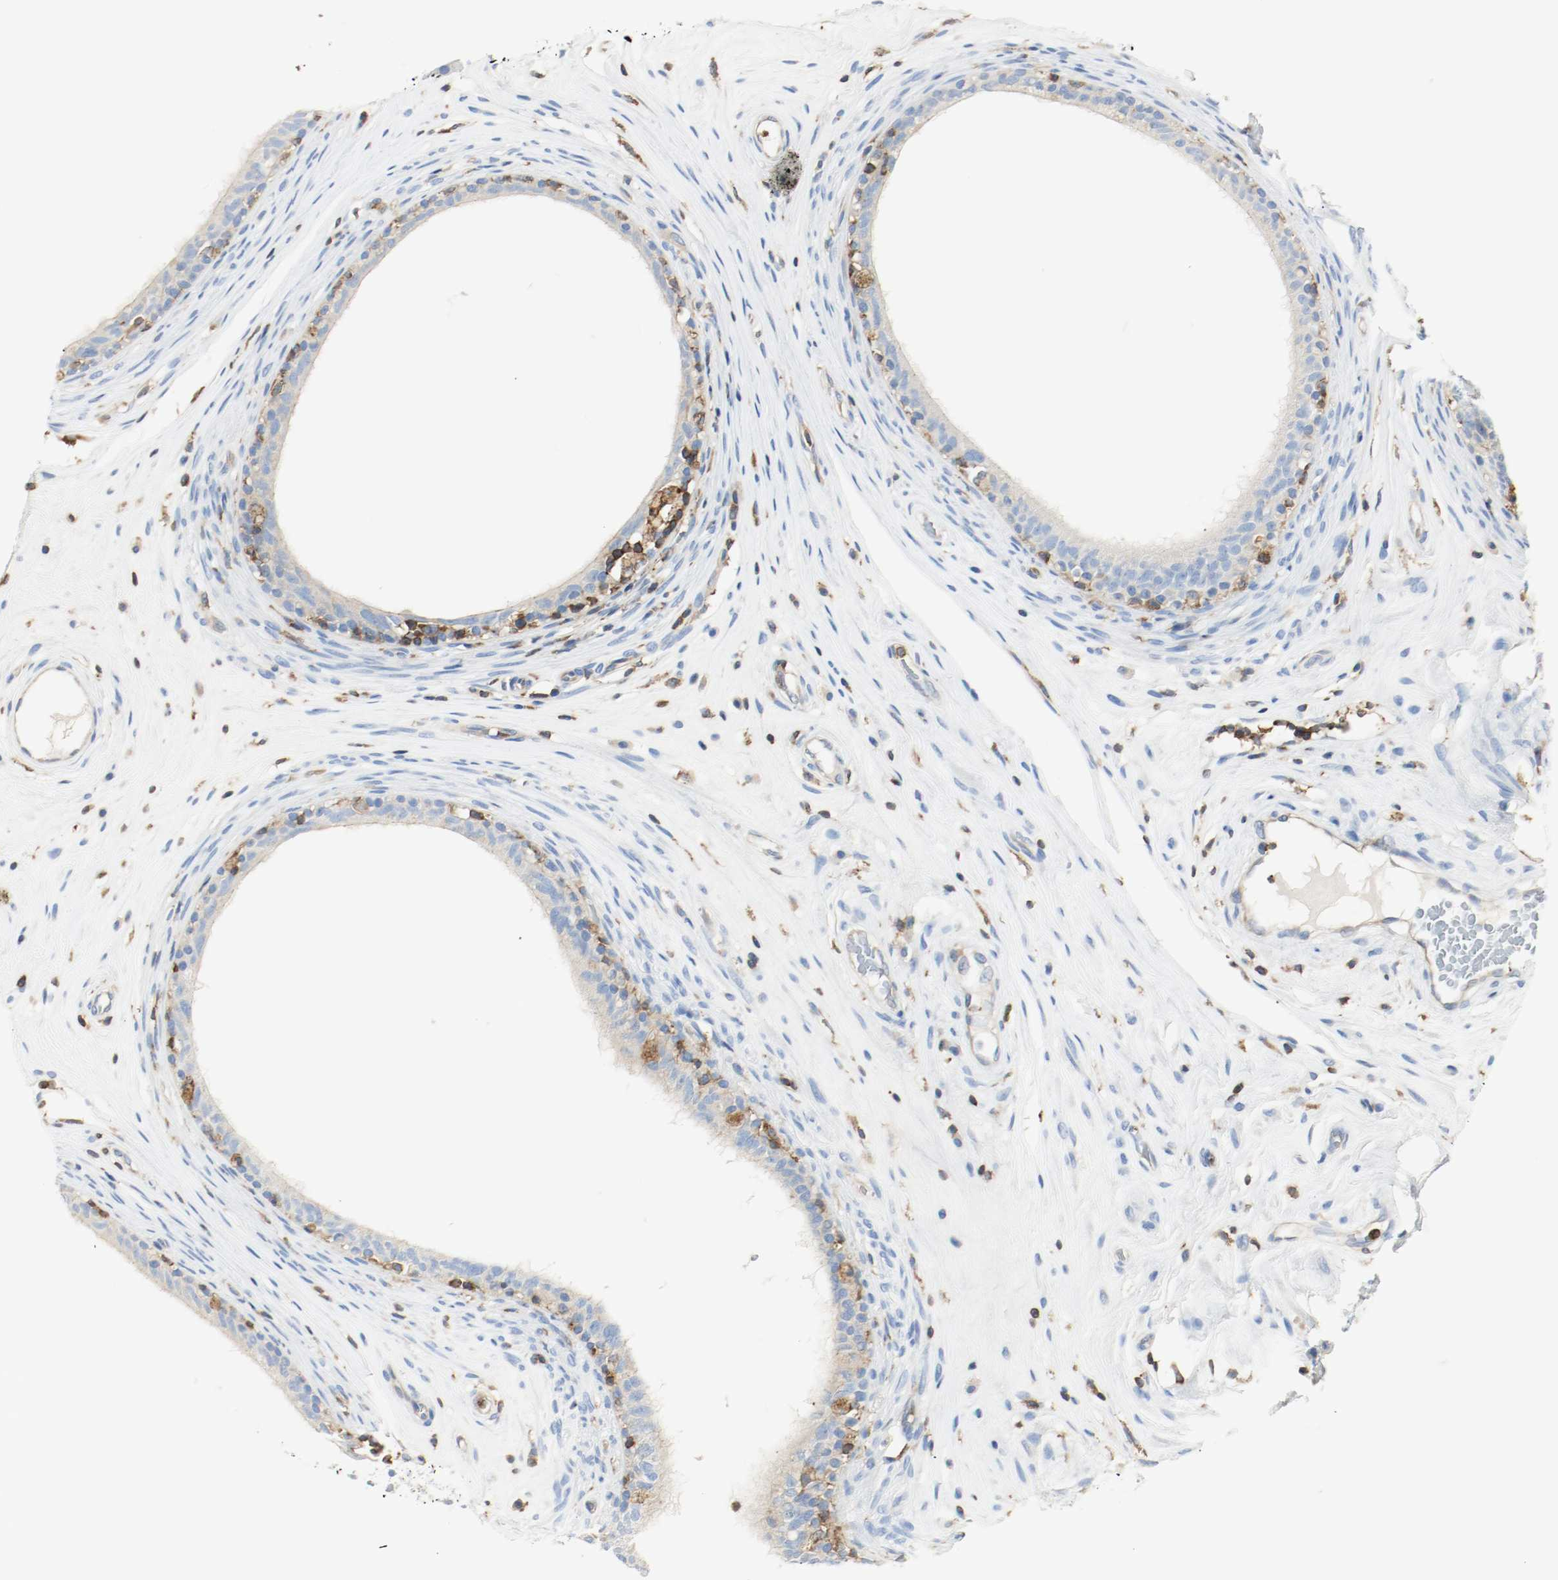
{"staining": {"intensity": "weak", "quantity": "25%-75%", "location": "cytoplasmic/membranous"}, "tissue": "epididymis", "cell_type": "Glandular cells", "image_type": "normal", "snomed": [{"axis": "morphology", "description": "Normal tissue, NOS"}, {"axis": "morphology", "description": "Inflammation, NOS"}, {"axis": "topography", "description": "Epididymis"}], "caption": "Normal epididymis displays weak cytoplasmic/membranous staining in approximately 25%-75% of glandular cells.", "gene": "ARPC1B", "patient": {"sex": "male", "age": 84}}